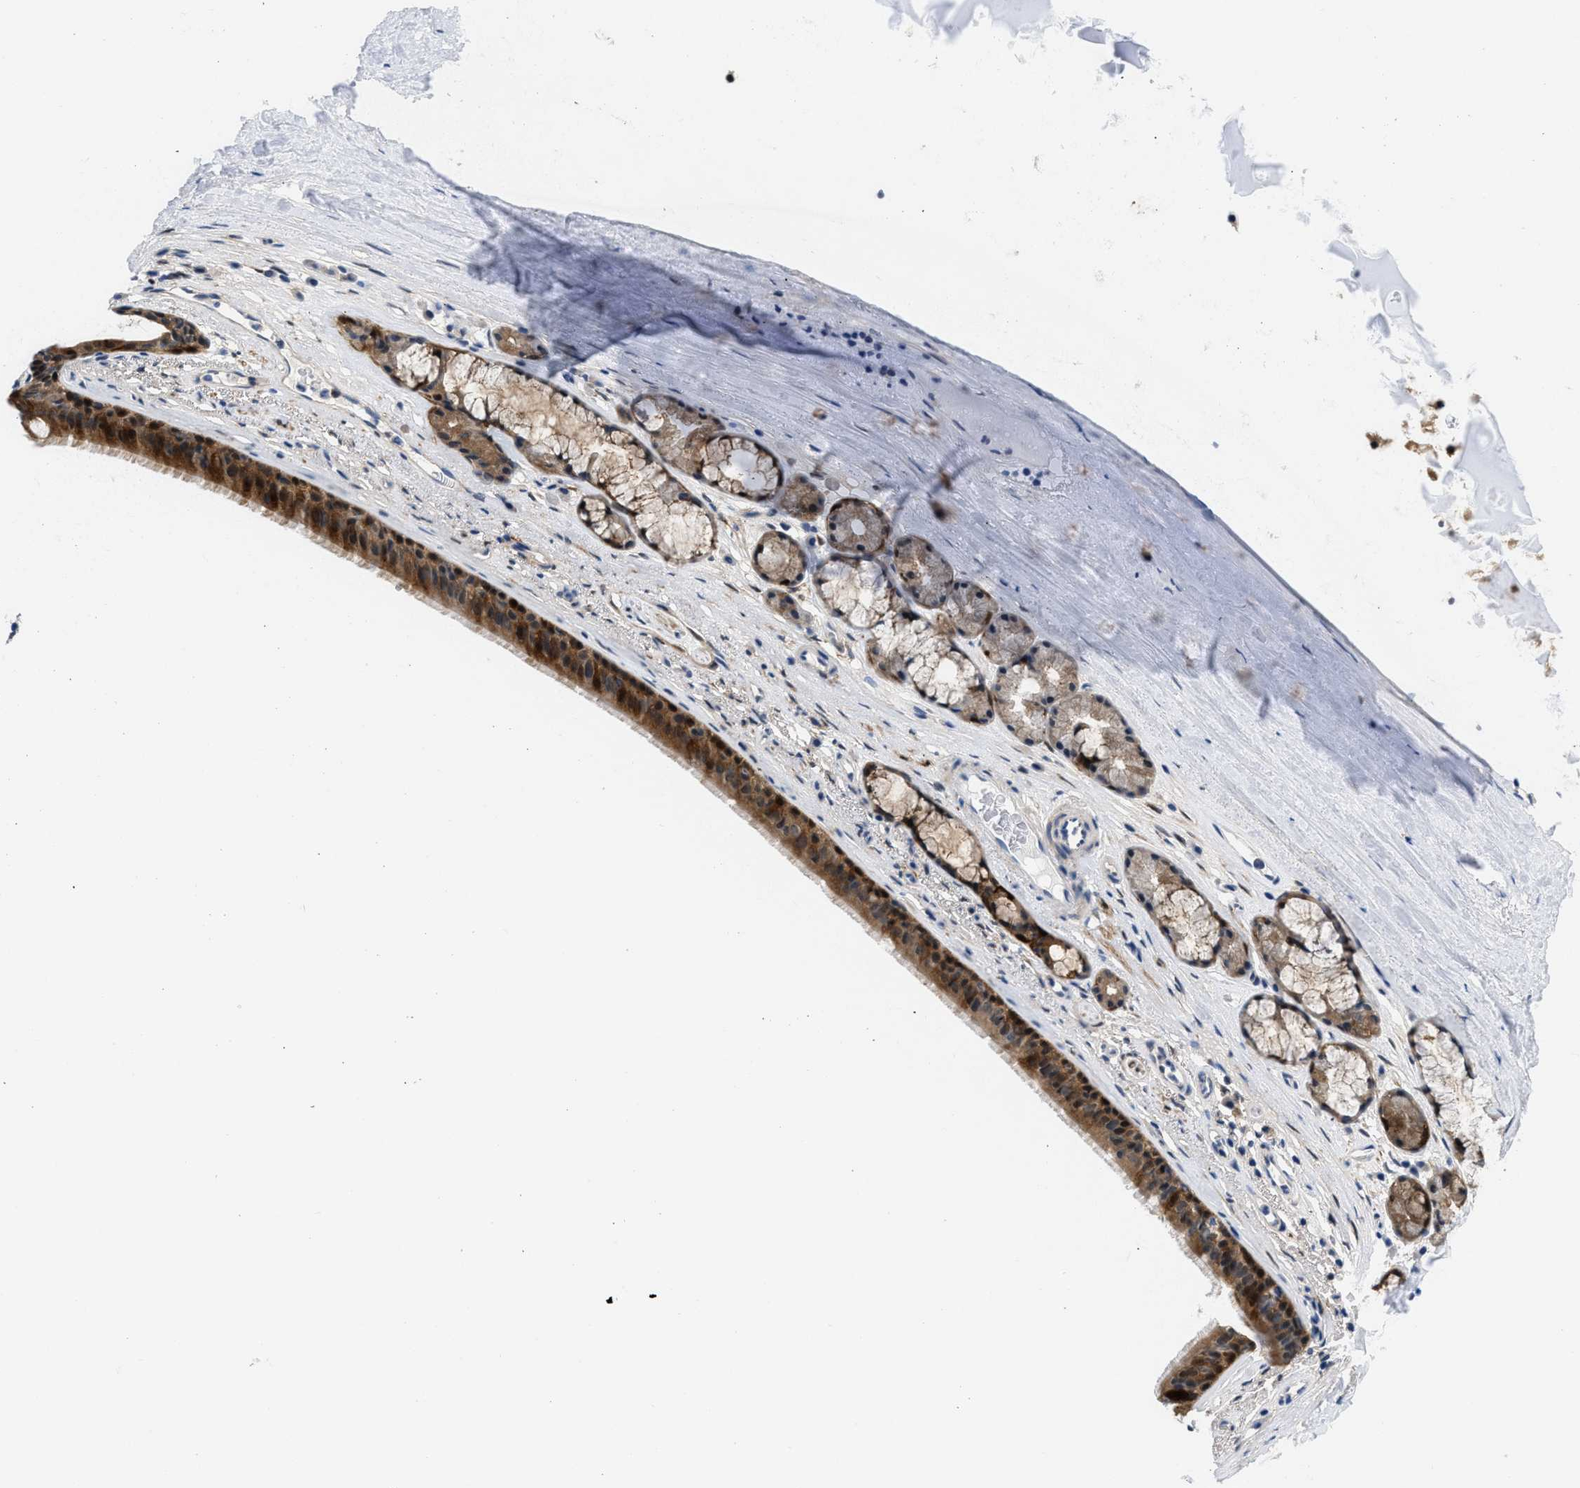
{"staining": {"intensity": "strong", "quantity": ">75%", "location": "cytoplasmic/membranous,nuclear"}, "tissue": "bronchus", "cell_type": "Respiratory epithelial cells", "image_type": "normal", "snomed": [{"axis": "morphology", "description": "Normal tissue, NOS"}, {"axis": "topography", "description": "Cartilage tissue"}], "caption": "Immunohistochemical staining of normal human bronchus exhibits strong cytoplasmic/membranous,nuclear protein staining in approximately >75% of respiratory epithelial cells.", "gene": "CBR1", "patient": {"sex": "female", "age": 63}}